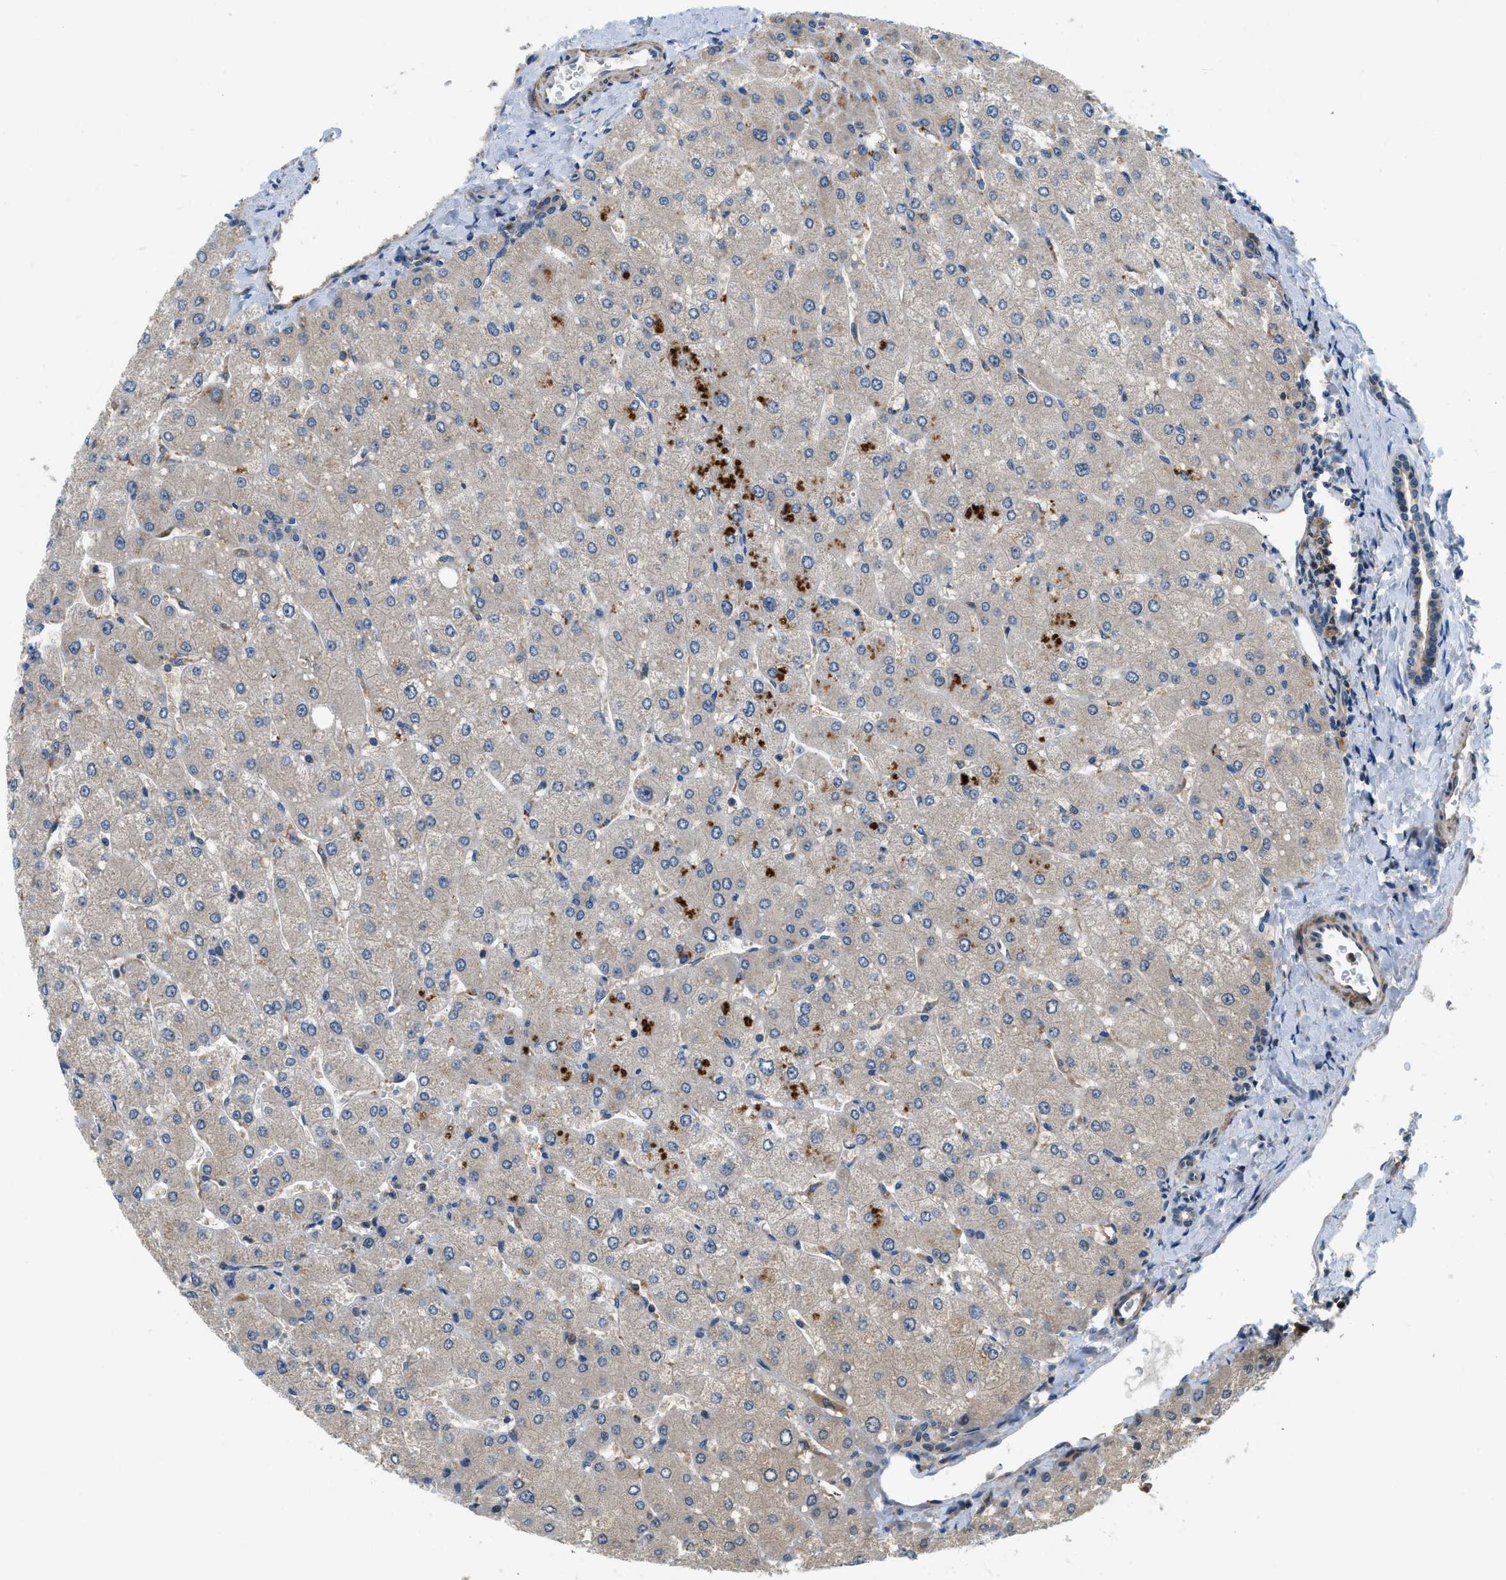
{"staining": {"intensity": "weak", "quantity": "25%-75%", "location": "cytoplasmic/membranous"}, "tissue": "liver", "cell_type": "Cholangiocytes", "image_type": "normal", "snomed": [{"axis": "morphology", "description": "Normal tissue, NOS"}, {"axis": "topography", "description": "Liver"}], "caption": "Immunohistochemistry (IHC) (DAB) staining of unremarkable human liver displays weak cytoplasmic/membranous protein staining in about 25%-75% of cholangiocytes. (DAB (3,3'-diaminobenzidine) IHC with brightfield microscopy, high magnification).", "gene": "GPR31", "patient": {"sex": "male", "age": 55}}